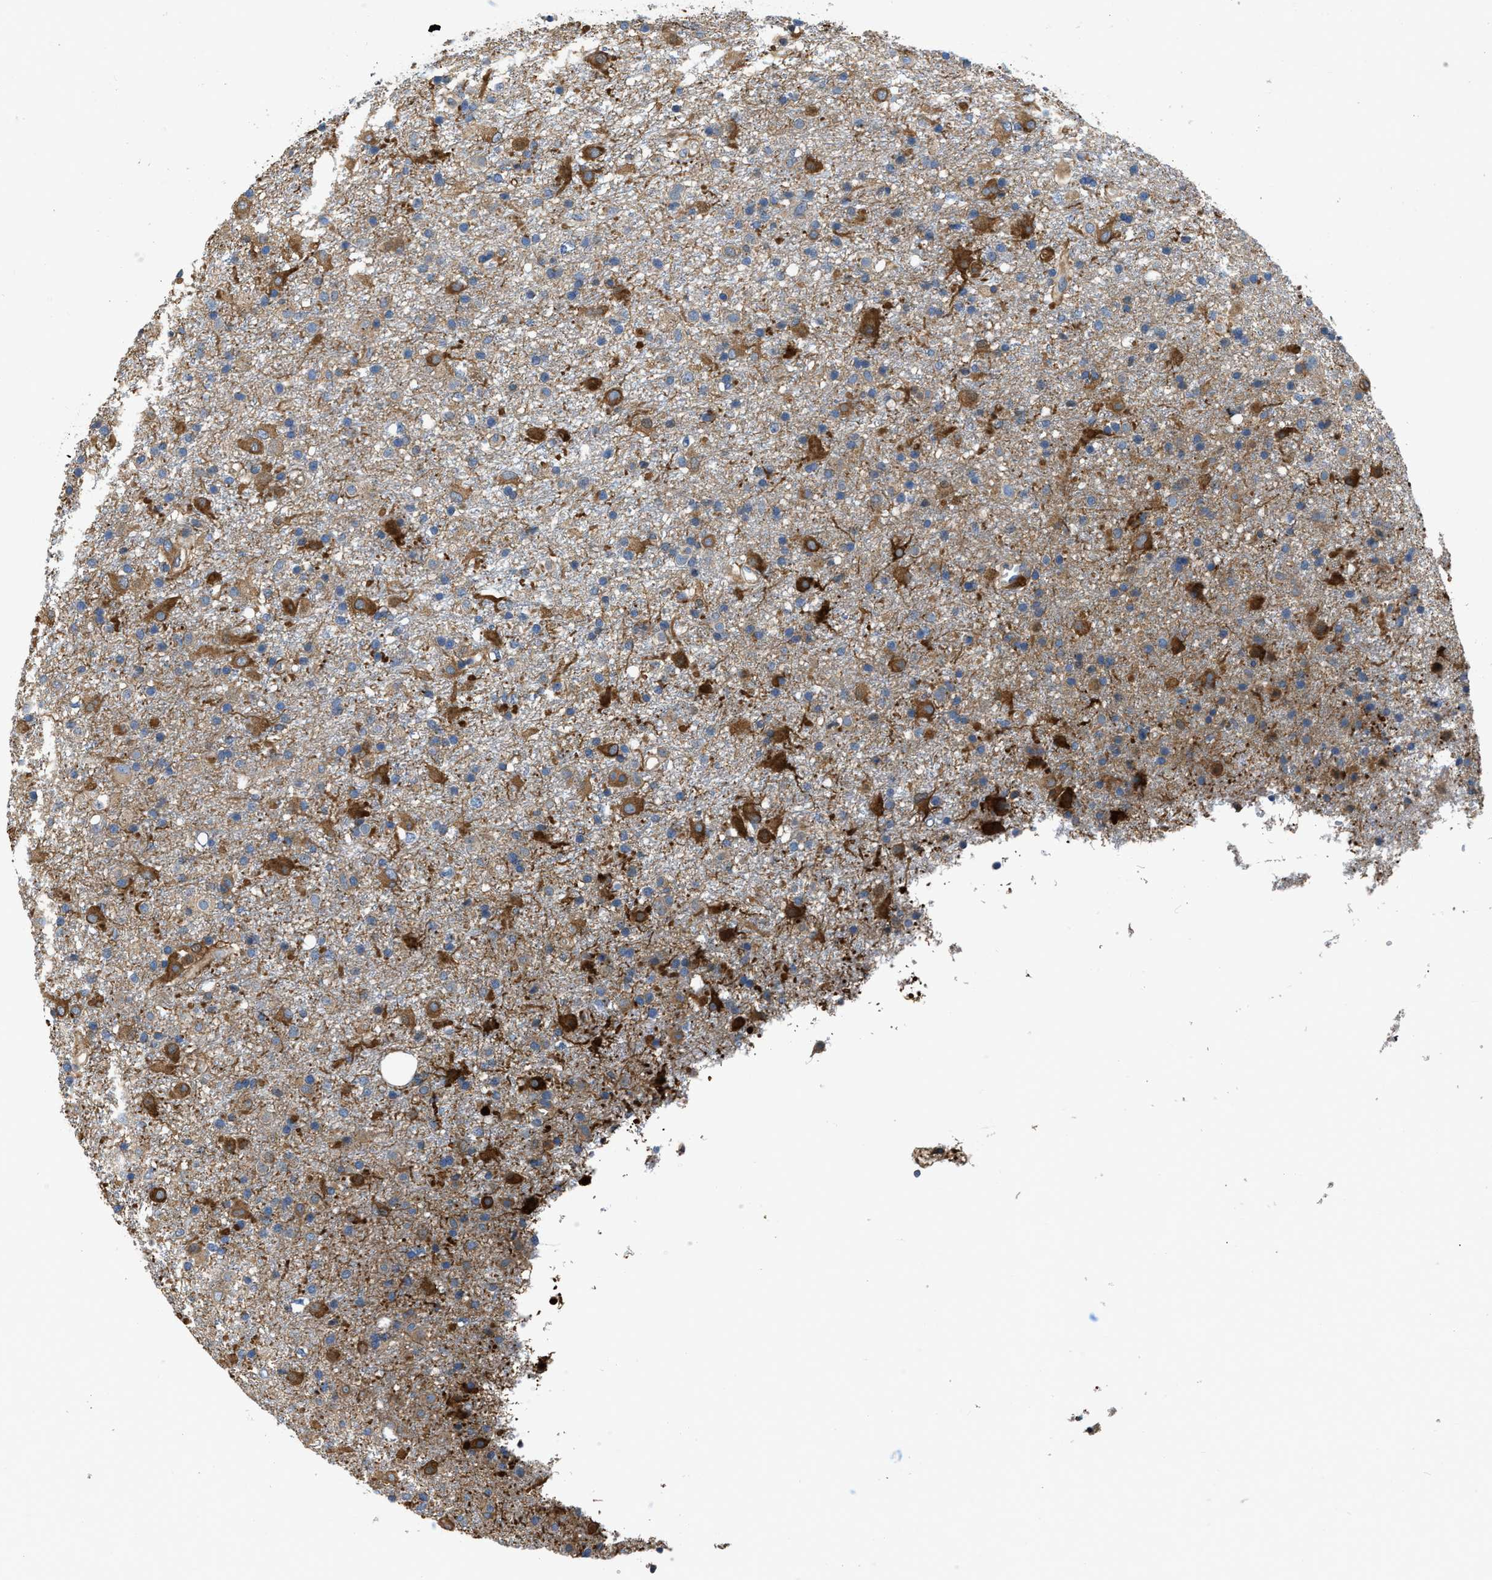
{"staining": {"intensity": "moderate", "quantity": "25%-75%", "location": "cytoplasmic/membranous"}, "tissue": "glioma", "cell_type": "Tumor cells", "image_type": "cancer", "snomed": [{"axis": "morphology", "description": "Glioma, malignant, Low grade"}, {"axis": "topography", "description": "Brain"}], "caption": "About 25%-75% of tumor cells in human malignant glioma (low-grade) demonstrate moderate cytoplasmic/membranous protein expression as visualized by brown immunohistochemical staining.", "gene": "PKM", "patient": {"sex": "male", "age": 65}}